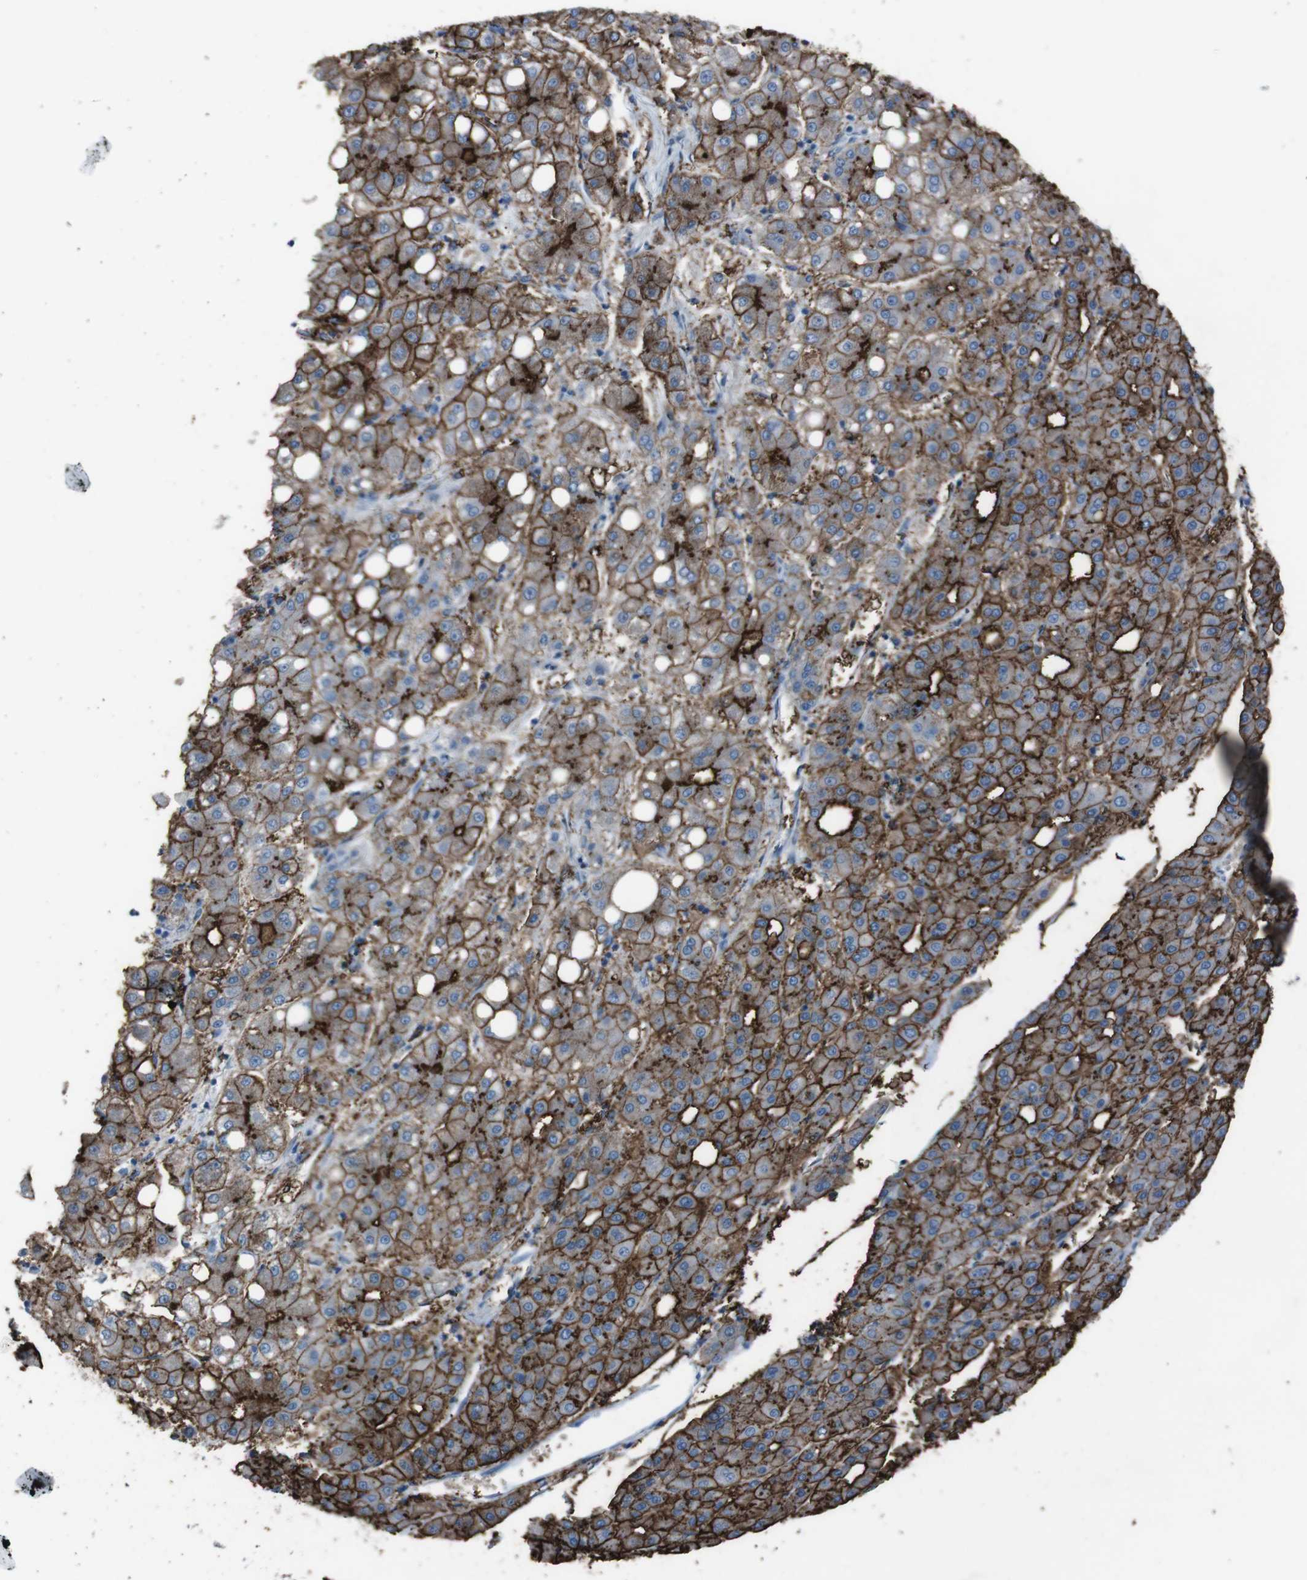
{"staining": {"intensity": "moderate", "quantity": ">75%", "location": "cytoplasmic/membranous"}, "tissue": "liver cancer", "cell_type": "Tumor cells", "image_type": "cancer", "snomed": [{"axis": "morphology", "description": "Carcinoma, Hepatocellular, NOS"}, {"axis": "topography", "description": "Liver"}], "caption": "Human liver cancer stained with a brown dye demonstrates moderate cytoplasmic/membranous positive expression in approximately >75% of tumor cells.", "gene": "ST6GAL1", "patient": {"sex": "male", "age": 65}}